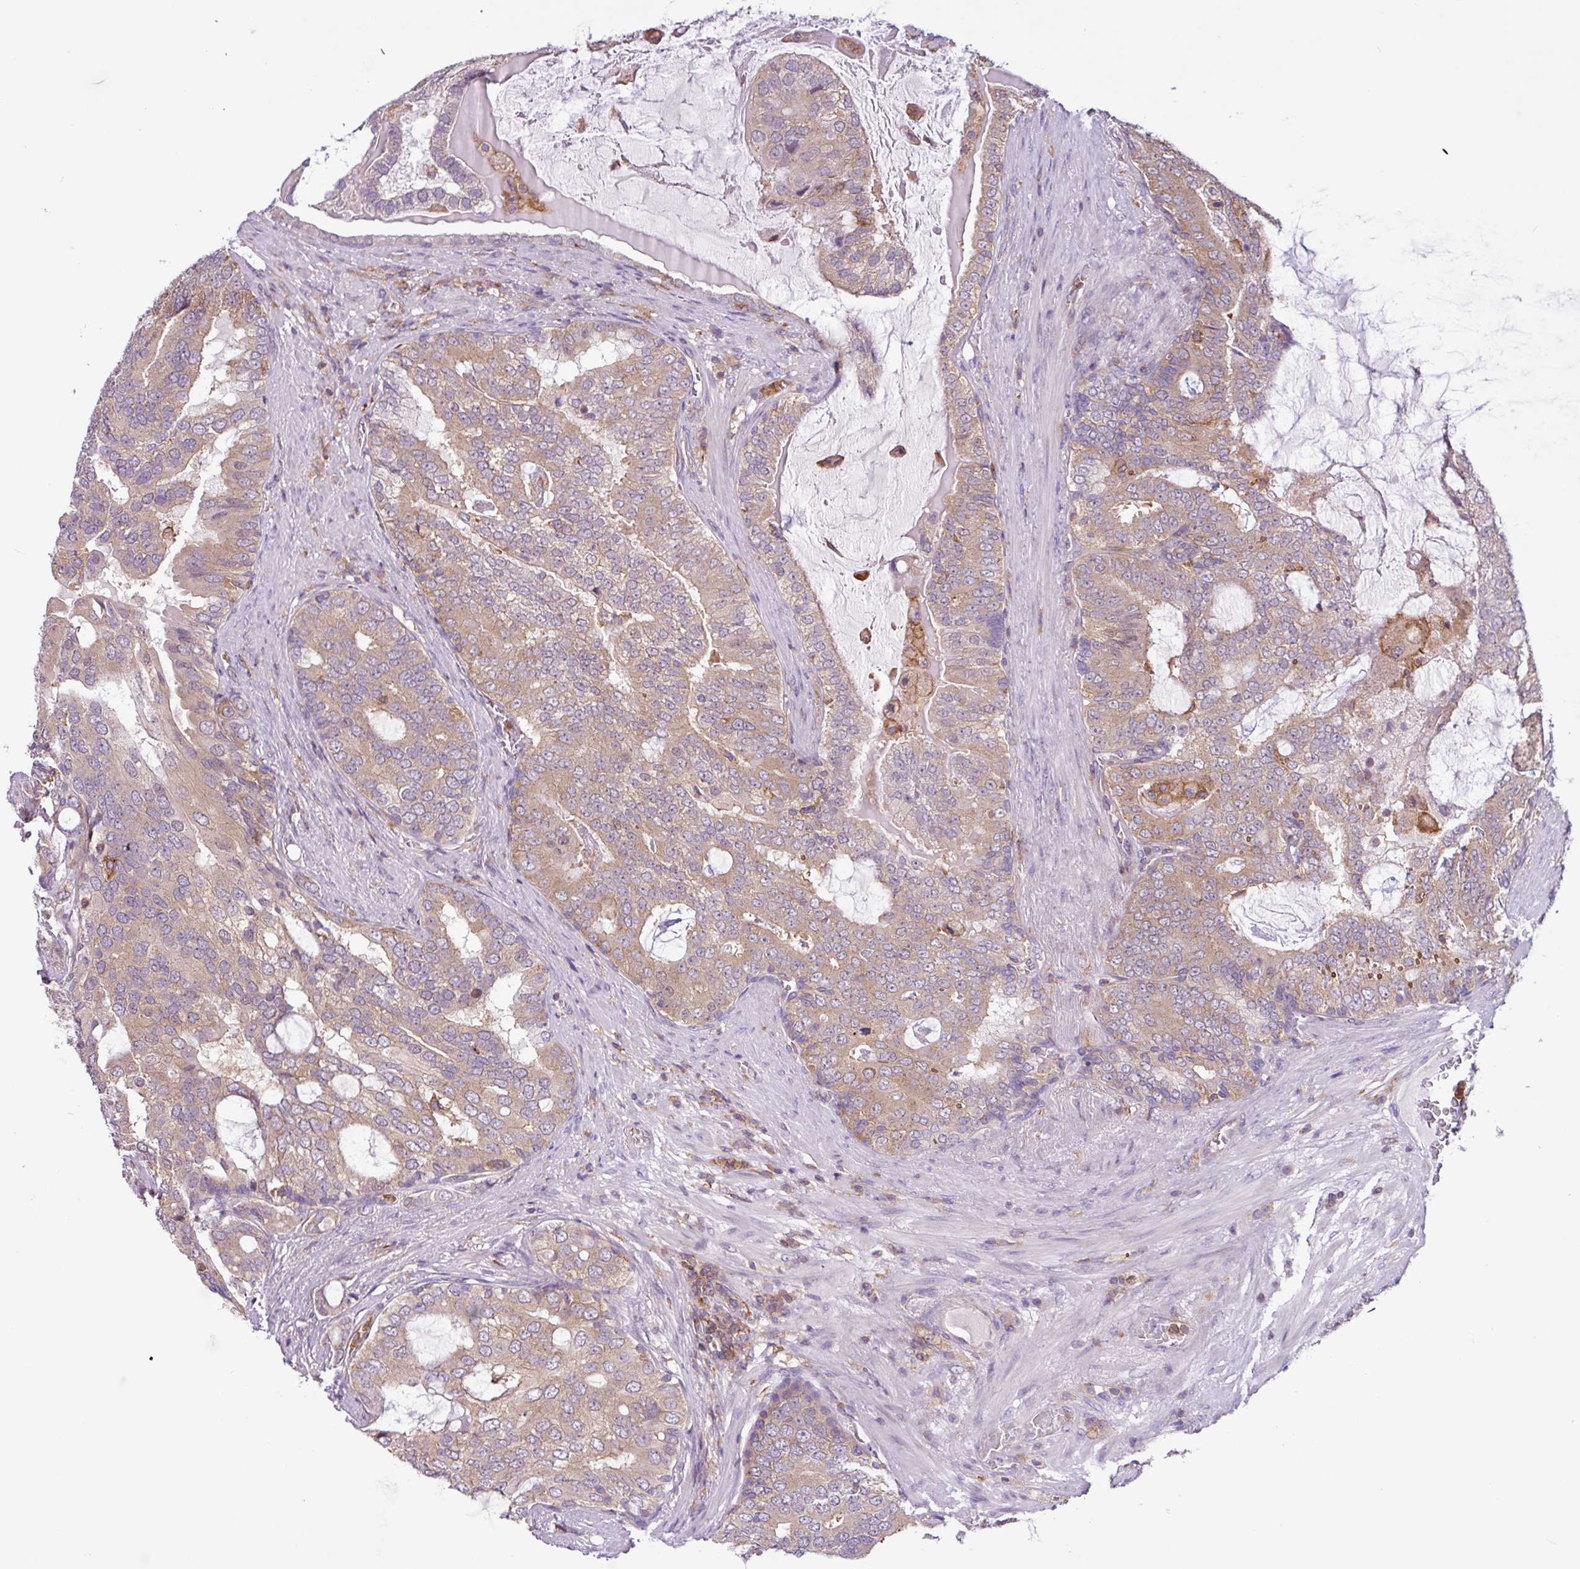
{"staining": {"intensity": "moderate", "quantity": ">75%", "location": "cytoplasmic/membranous"}, "tissue": "prostate cancer", "cell_type": "Tumor cells", "image_type": "cancer", "snomed": [{"axis": "morphology", "description": "Adenocarcinoma, High grade"}, {"axis": "topography", "description": "Prostate"}], "caption": "Prostate cancer stained with immunohistochemistry (IHC) reveals moderate cytoplasmic/membranous positivity in about >75% of tumor cells.", "gene": "ACTR3", "patient": {"sex": "male", "age": 55}}